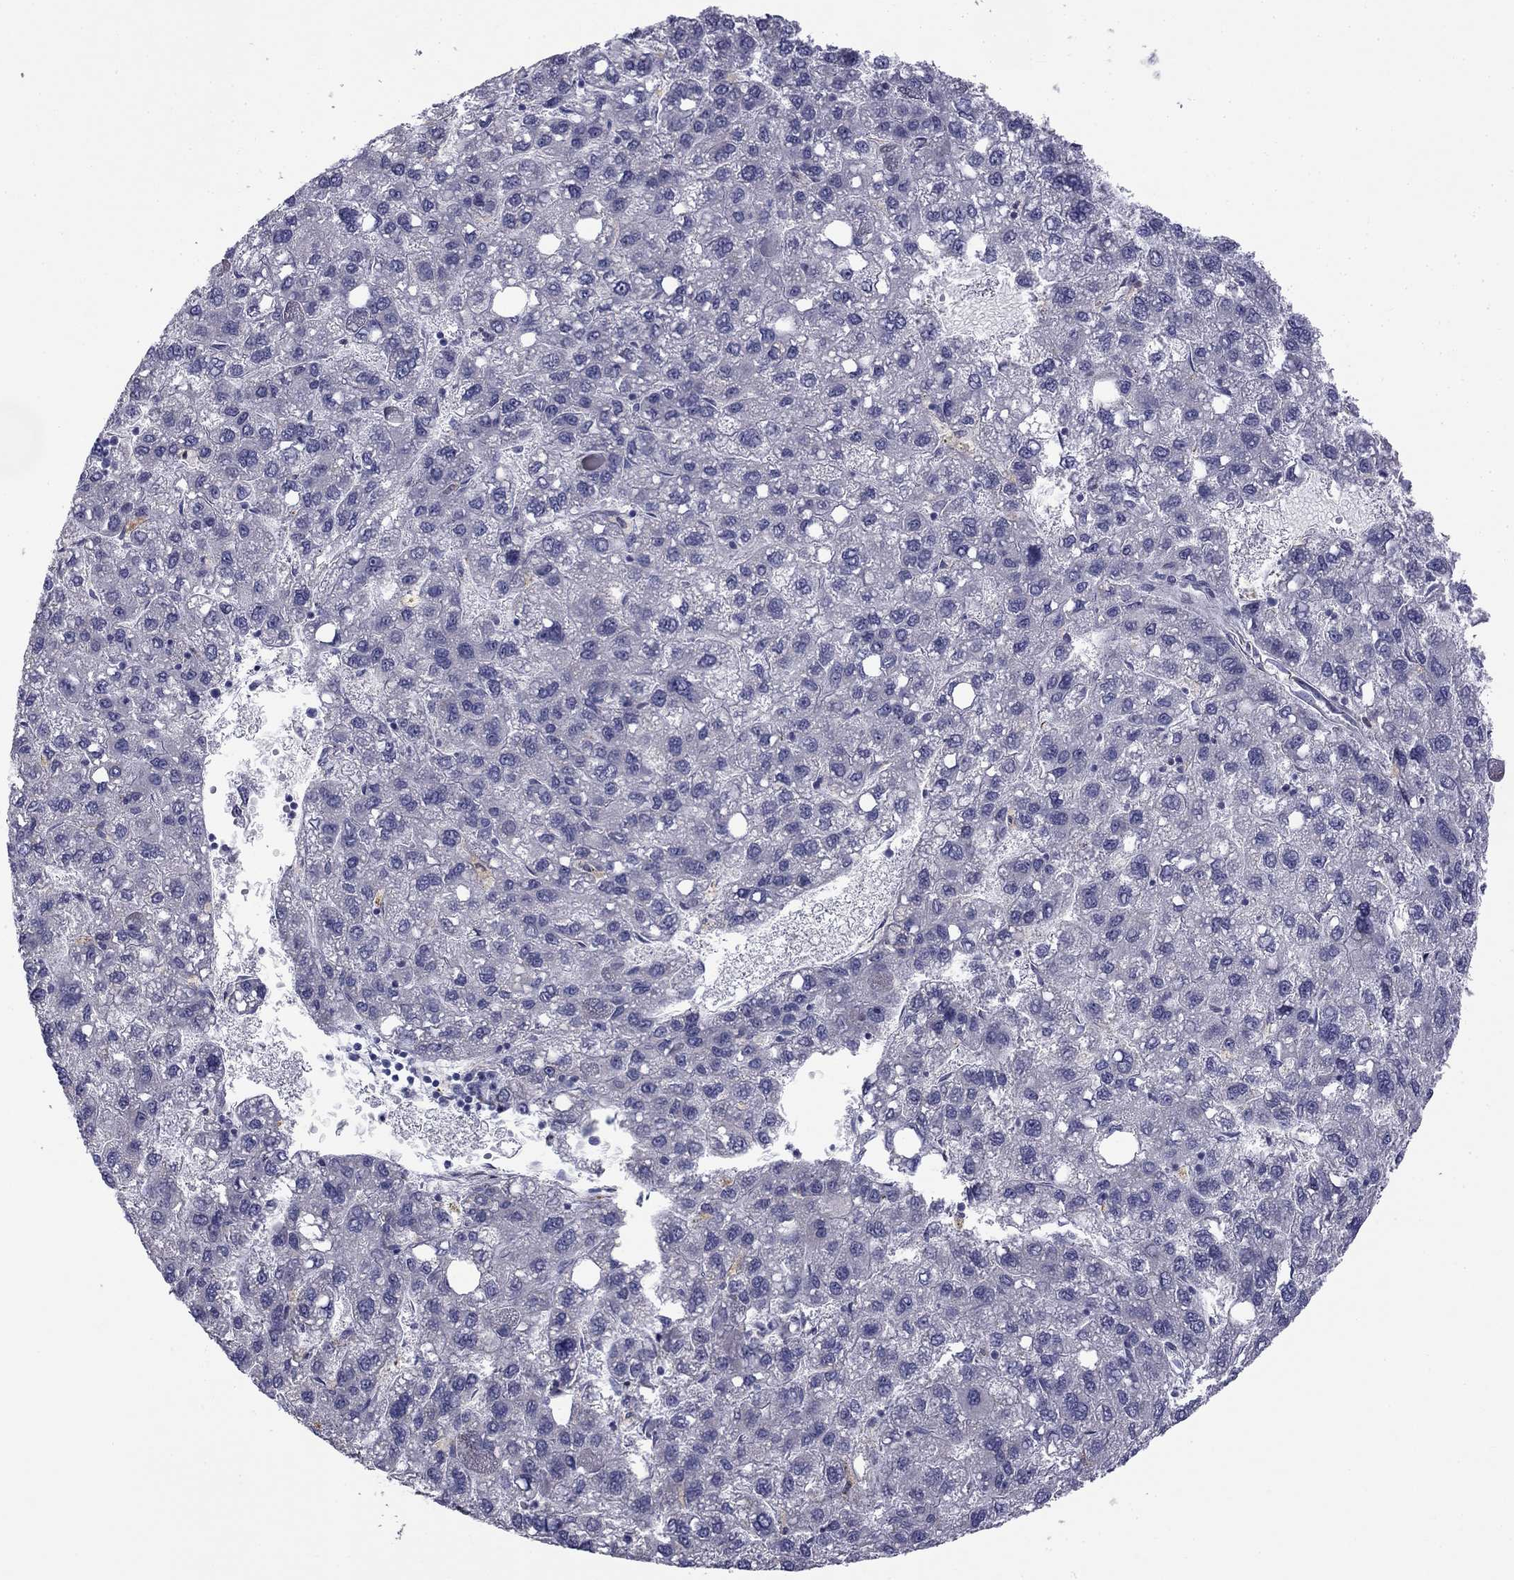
{"staining": {"intensity": "negative", "quantity": "none", "location": "none"}, "tissue": "liver cancer", "cell_type": "Tumor cells", "image_type": "cancer", "snomed": [{"axis": "morphology", "description": "Carcinoma, Hepatocellular, NOS"}, {"axis": "topography", "description": "Liver"}], "caption": "DAB immunohistochemical staining of human liver cancer (hepatocellular carcinoma) reveals no significant staining in tumor cells.", "gene": "CLPSL2", "patient": {"sex": "female", "age": 82}}